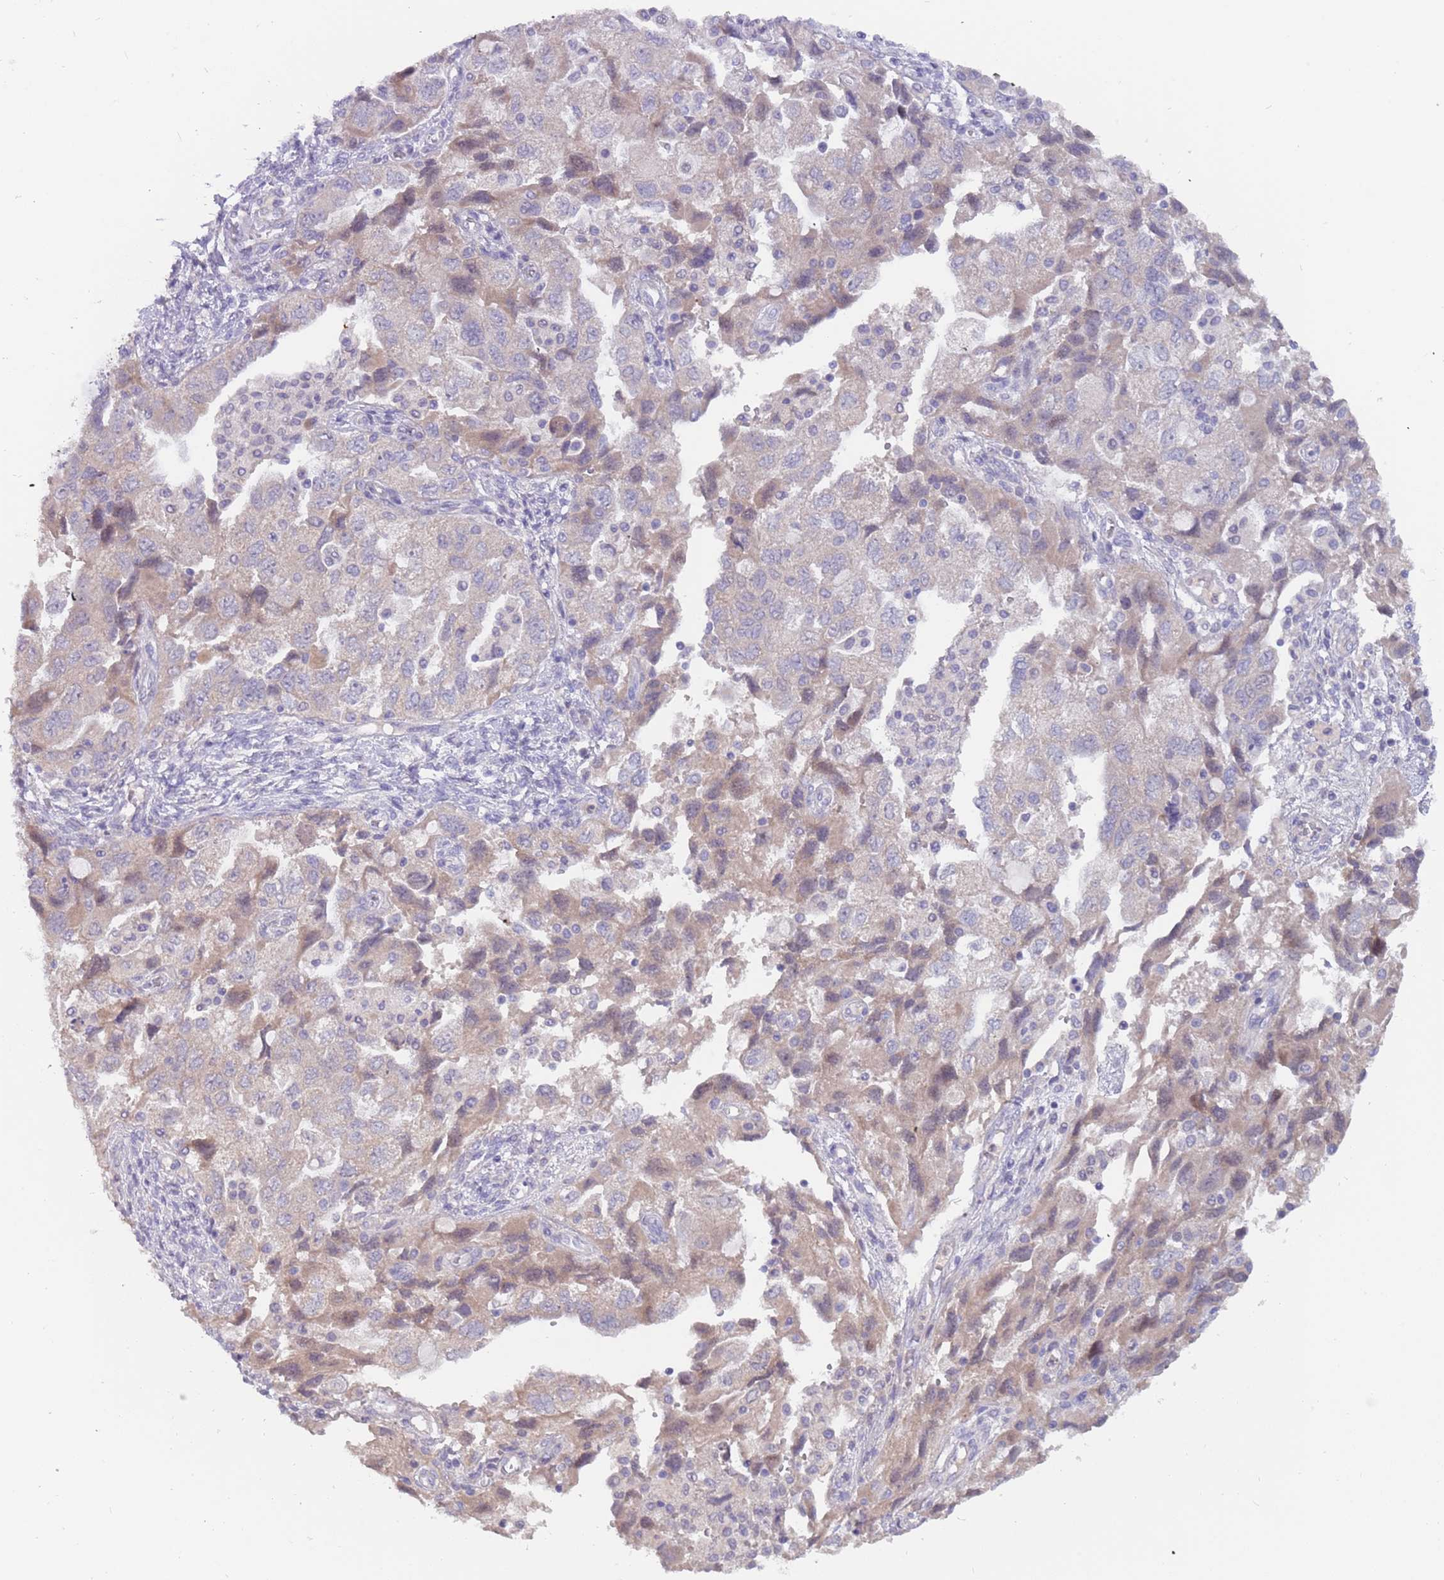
{"staining": {"intensity": "weak", "quantity": "<25%", "location": "cytoplasmic/membranous"}, "tissue": "ovarian cancer", "cell_type": "Tumor cells", "image_type": "cancer", "snomed": [{"axis": "morphology", "description": "Carcinoma, NOS"}, {"axis": "morphology", "description": "Cystadenocarcinoma, serous, NOS"}, {"axis": "topography", "description": "Ovary"}], "caption": "Tumor cells show no significant positivity in ovarian cancer.", "gene": "ZNF746", "patient": {"sex": "female", "age": 69}}